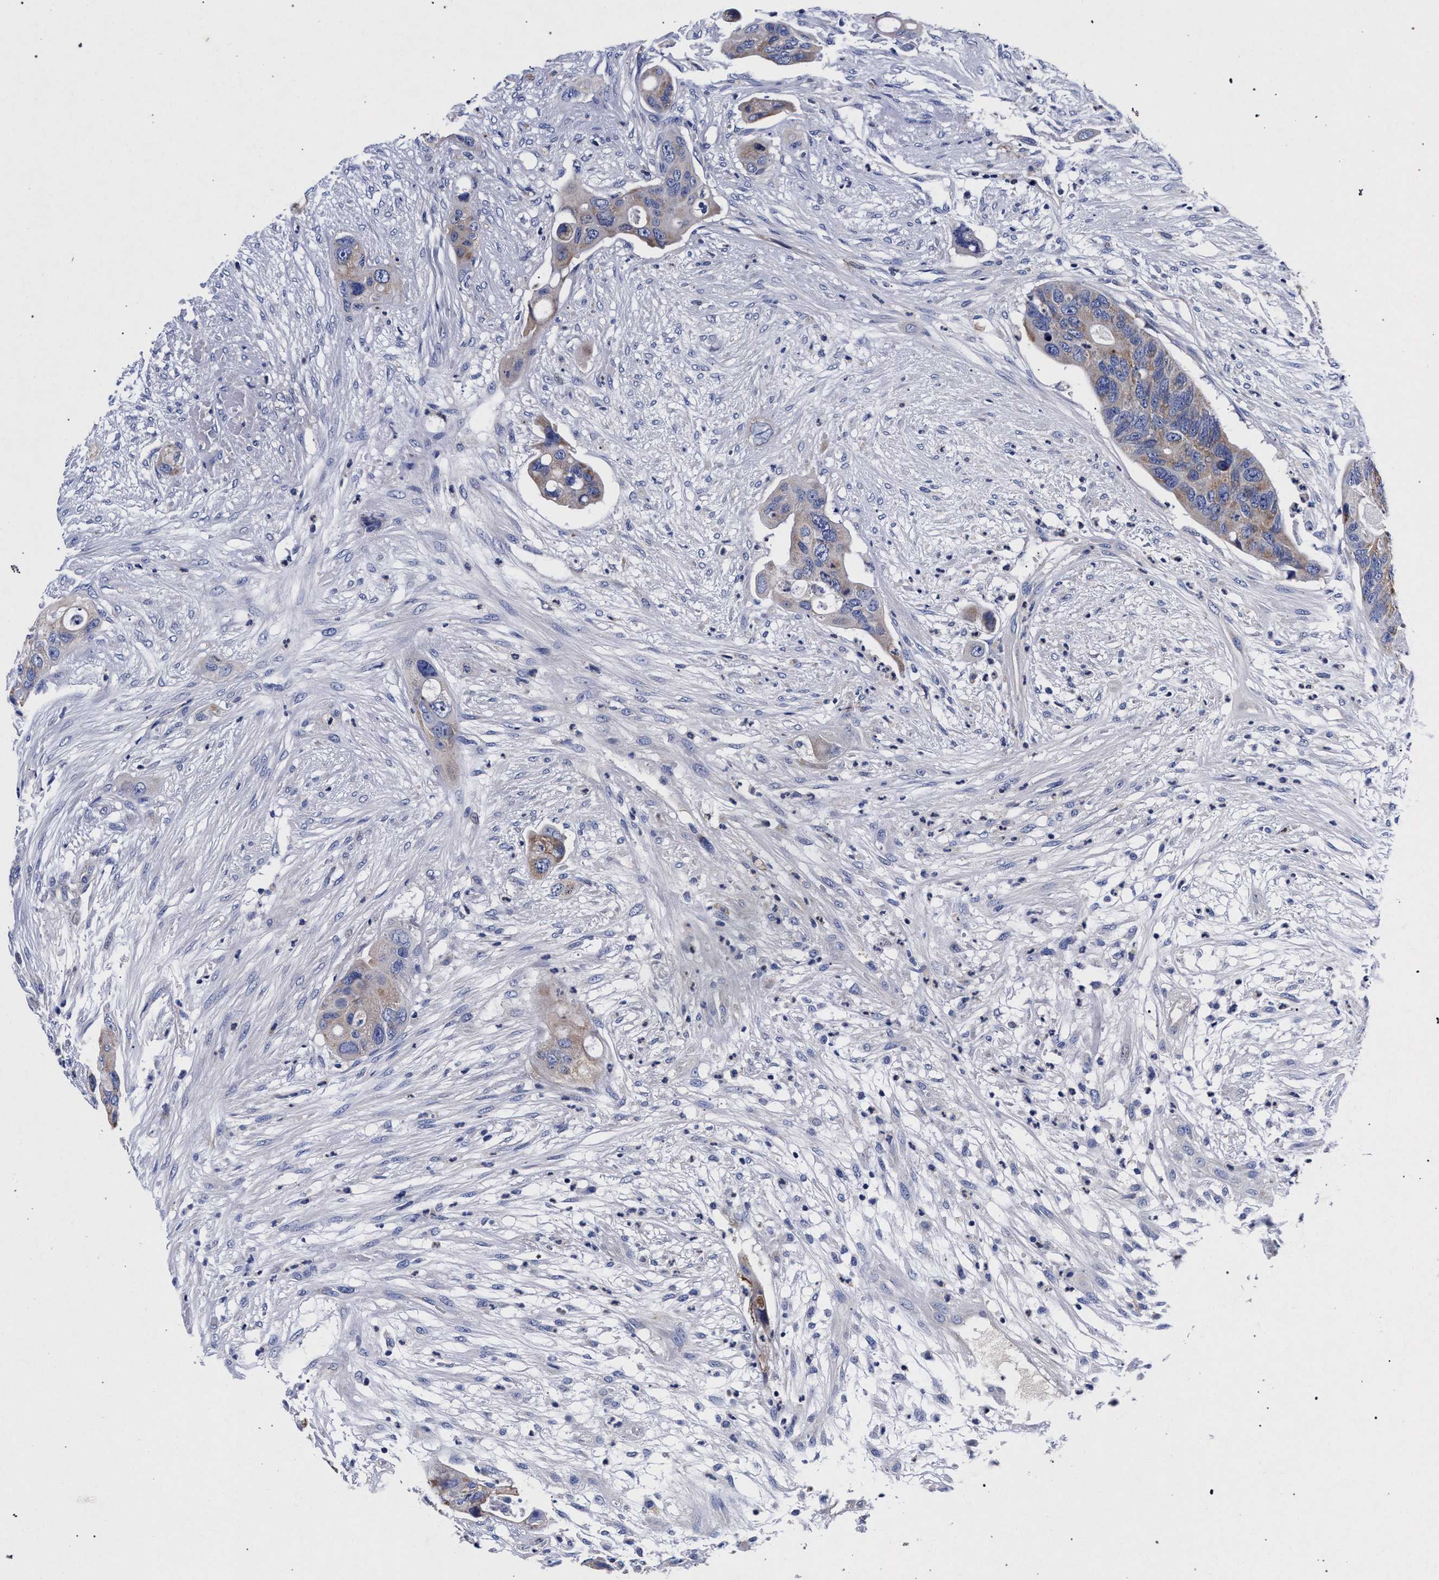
{"staining": {"intensity": "weak", "quantity": "<25%", "location": "cytoplasmic/membranous"}, "tissue": "colorectal cancer", "cell_type": "Tumor cells", "image_type": "cancer", "snomed": [{"axis": "morphology", "description": "Adenocarcinoma, NOS"}, {"axis": "topography", "description": "Colon"}], "caption": "This photomicrograph is of colorectal adenocarcinoma stained with immunohistochemistry to label a protein in brown with the nuclei are counter-stained blue. There is no positivity in tumor cells.", "gene": "HSD17B14", "patient": {"sex": "female", "age": 57}}